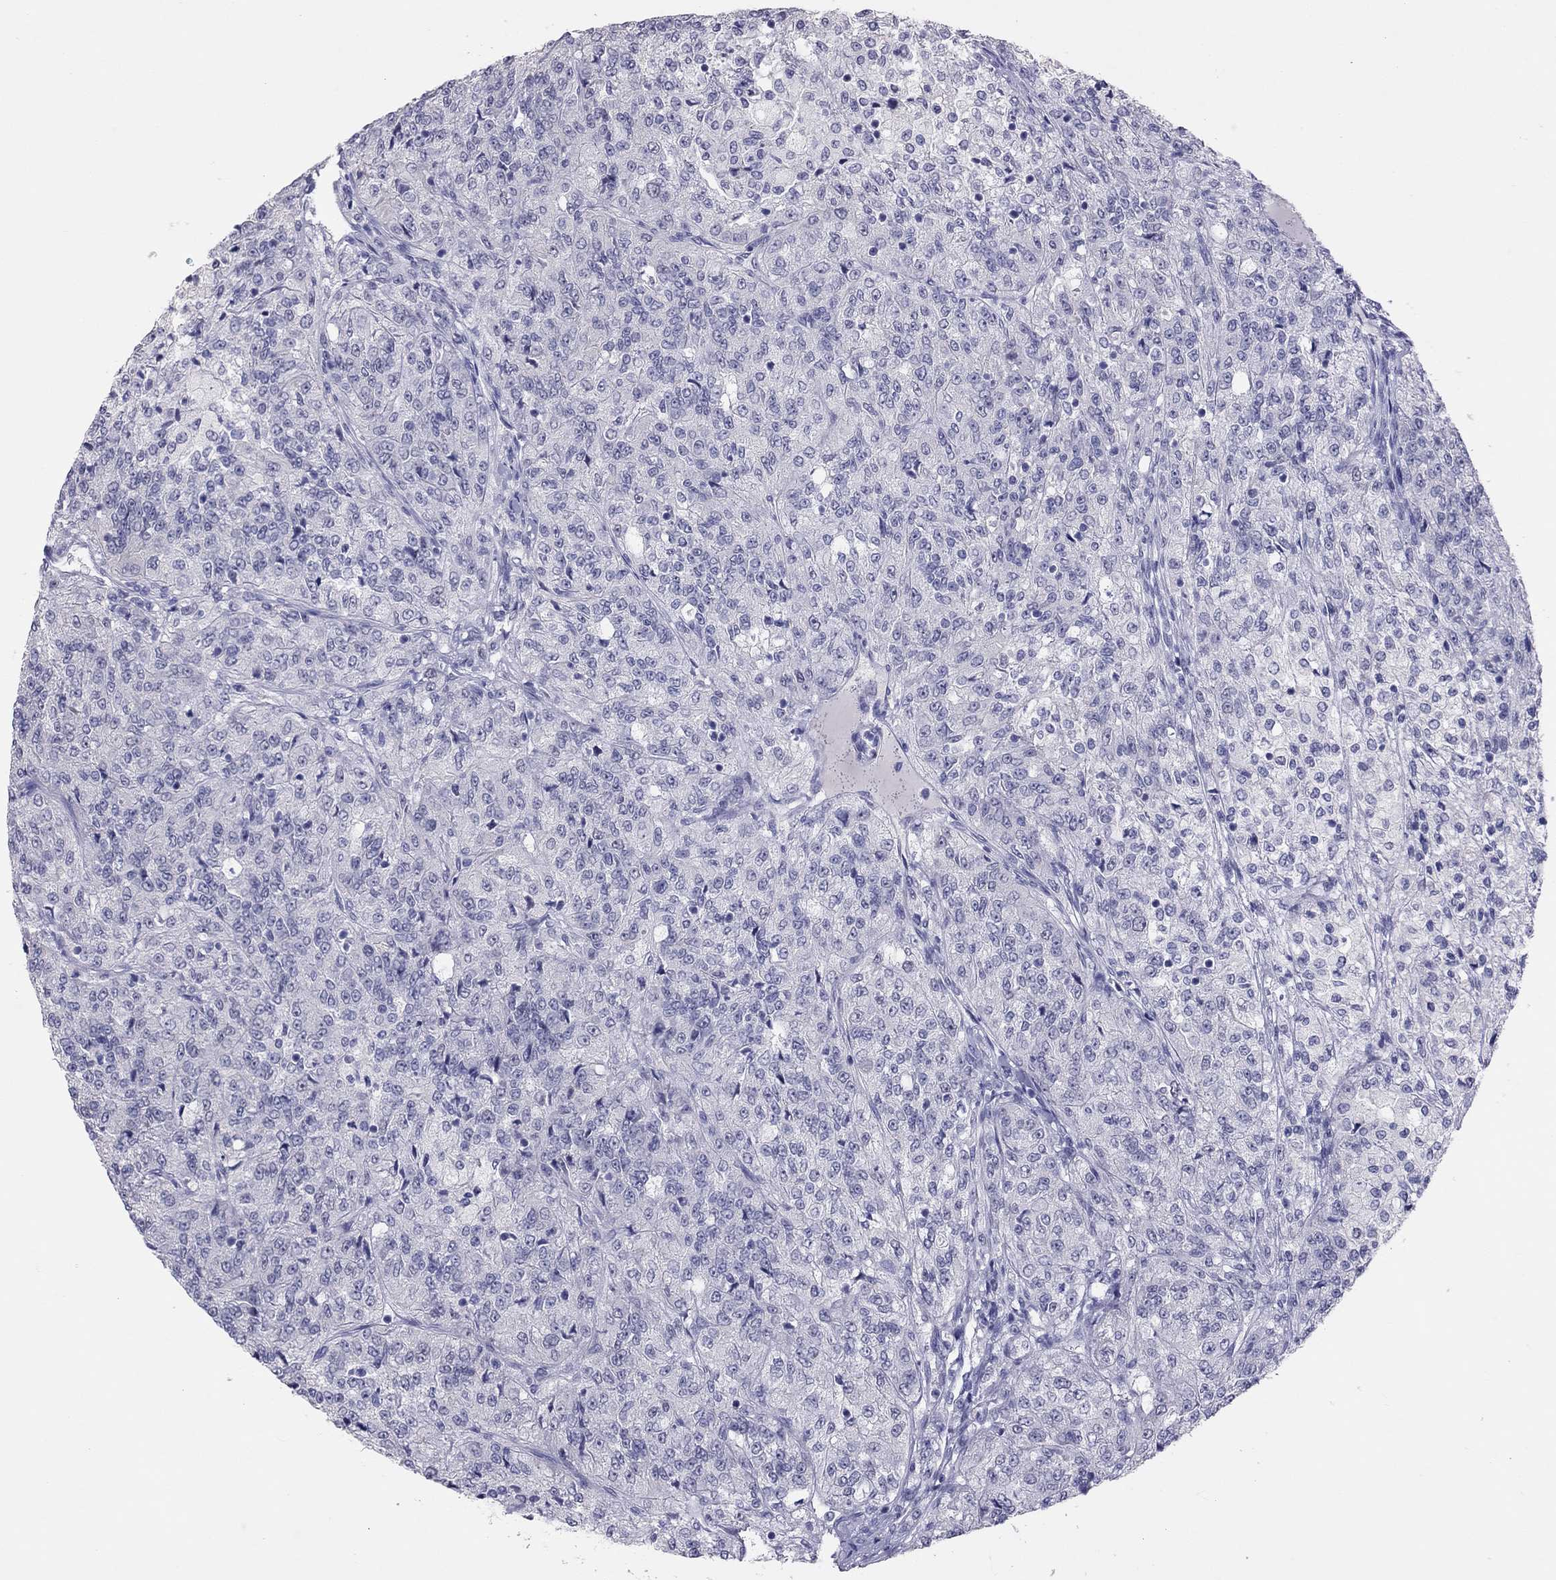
{"staining": {"intensity": "negative", "quantity": "none", "location": "none"}, "tissue": "renal cancer", "cell_type": "Tumor cells", "image_type": "cancer", "snomed": [{"axis": "morphology", "description": "Adenocarcinoma, NOS"}, {"axis": "topography", "description": "Kidney"}], "caption": "A high-resolution image shows immunohistochemistry staining of renal cancer (adenocarcinoma), which reveals no significant staining in tumor cells.", "gene": "PHOX2A", "patient": {"sex": "female", "age": 63}}